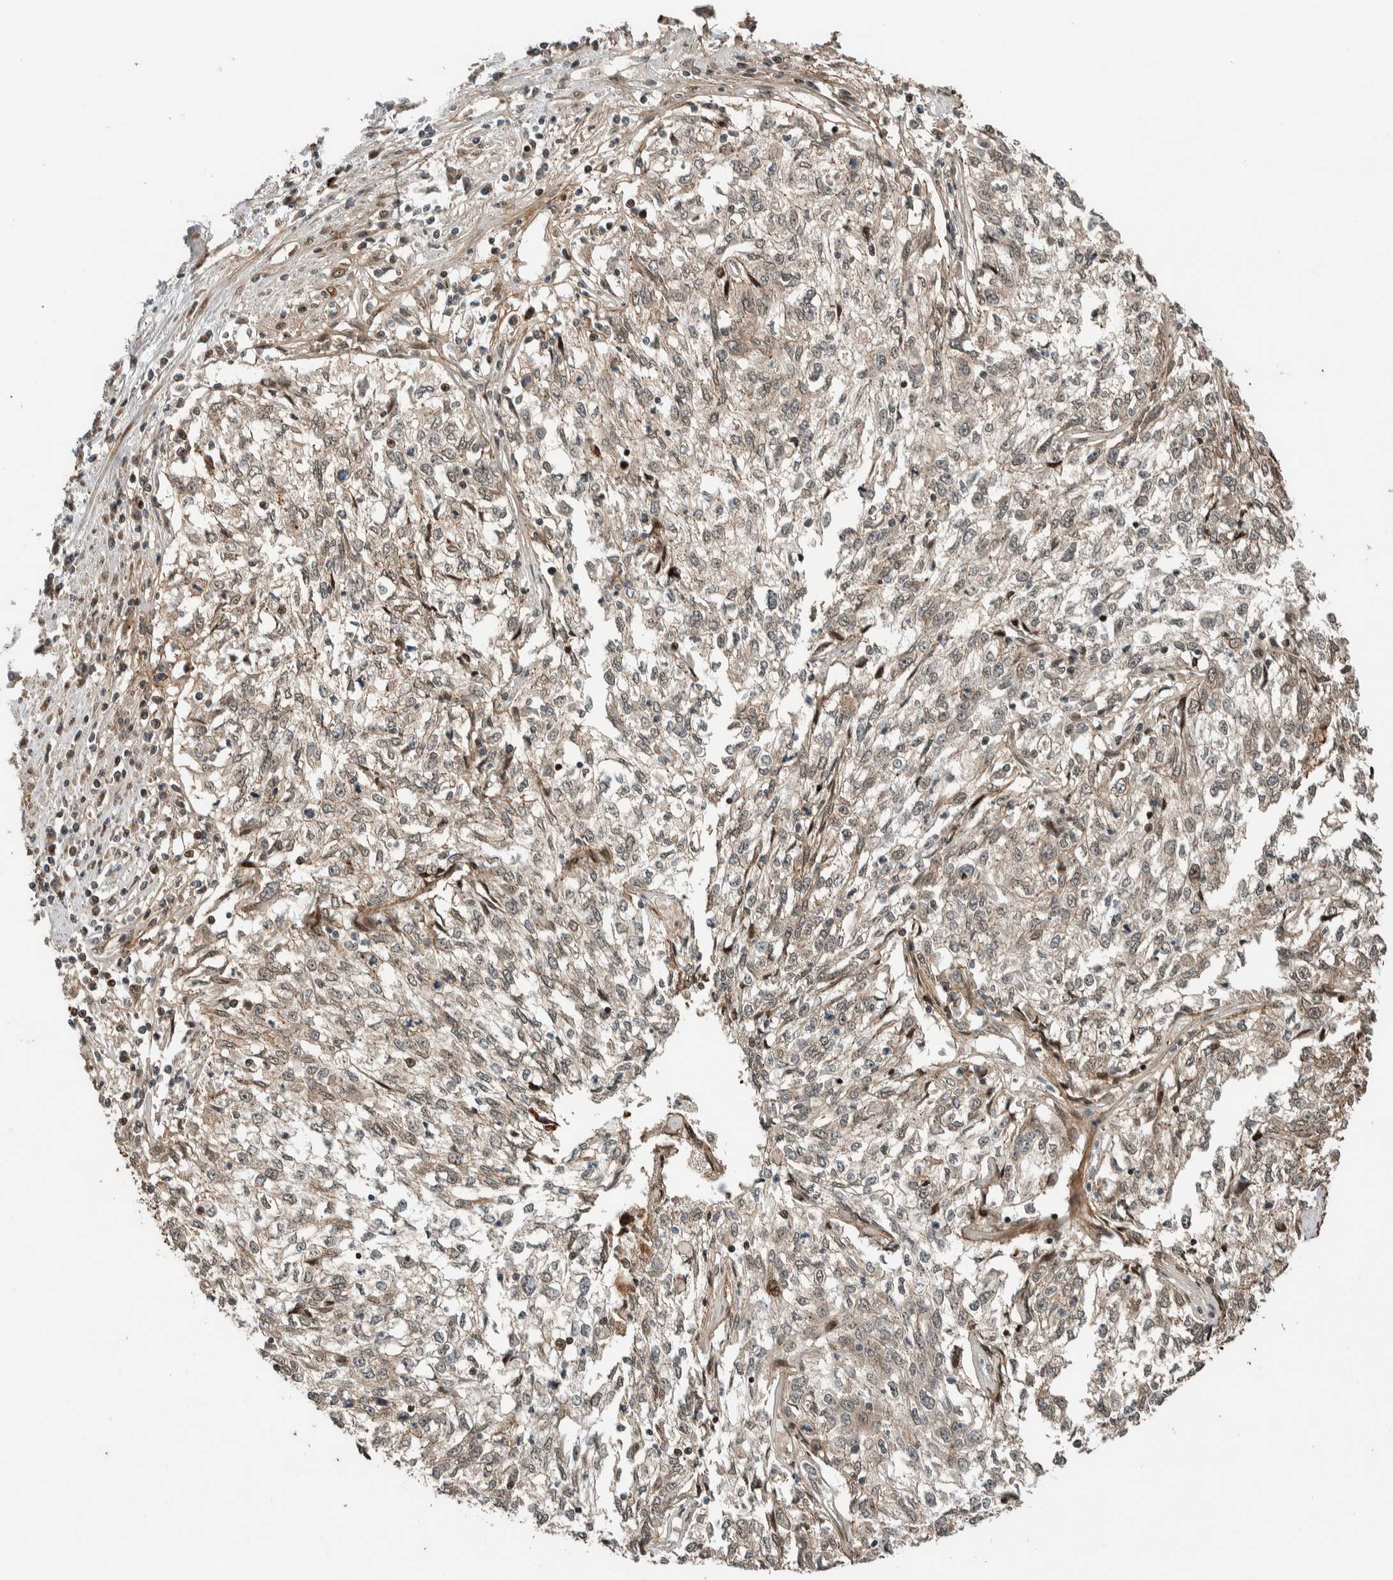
{"staining": {"intensity": "weak", "quantity": "<25%", "location": "cytoplasmic/membranous"}, "tissue": "cervical cancer", "cell_type": "Tumor cells", "image_type": "cancer", "snomed": [{"axis": "morphology", "description": "Squamous cell carcinoma, NOS"}, {"axis": "topography", "description": "Cervix"}], "caption": "This micrograph is of squamous cell carcinoma (cervical) stained with immunohistochemistry to label a protein in brown with the nuclei are counter-stained blue. There is no positivity in tumor cells.", "gene": "STXBP4", "patient": {"sex": "female", "age": 57}}